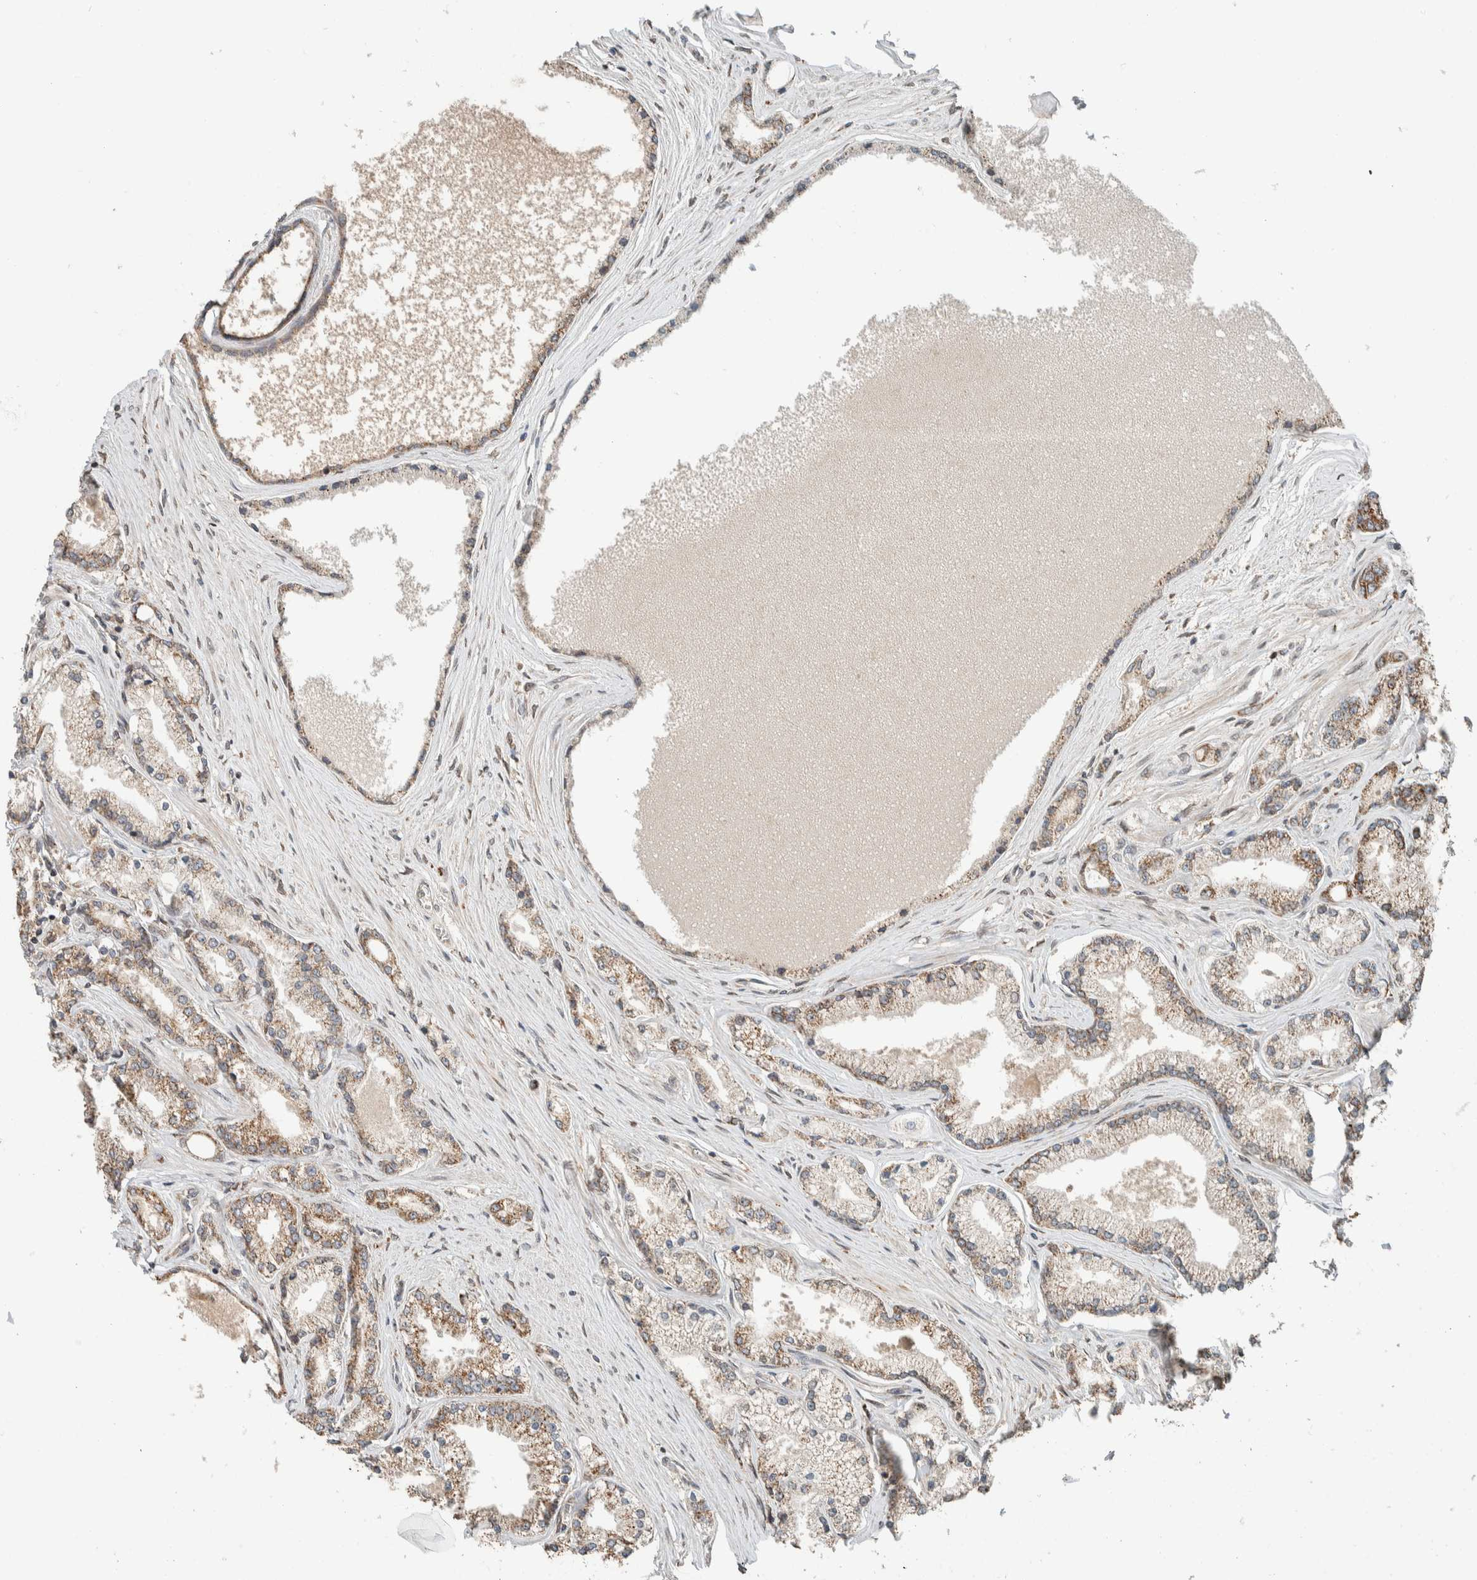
{"staining": {"intensity": "moderate", "quantity": ">75%", "location": "cytoplasmic/membranous"}, "tissue": "prostate cancer", "cell_type": "Tumor cells", "image_type": "cancer", "snomed": [{"axis": "morphology", "description": "Adenocarcinoma, High grade"}, {"axis": "topography", "description": "Prostate"}], "caption": "Prostate adenocarcinoma (high-grade) tissue demonstrates moderate cytoplasmic/membranous staining in about >75% of tumor cells (DAB (3,3'-diaminobenzidine) = brown stain, brightfield microscopy at high magnification).", "gene": "NBR1", "patient": {"sex": "male", "age": 71}}